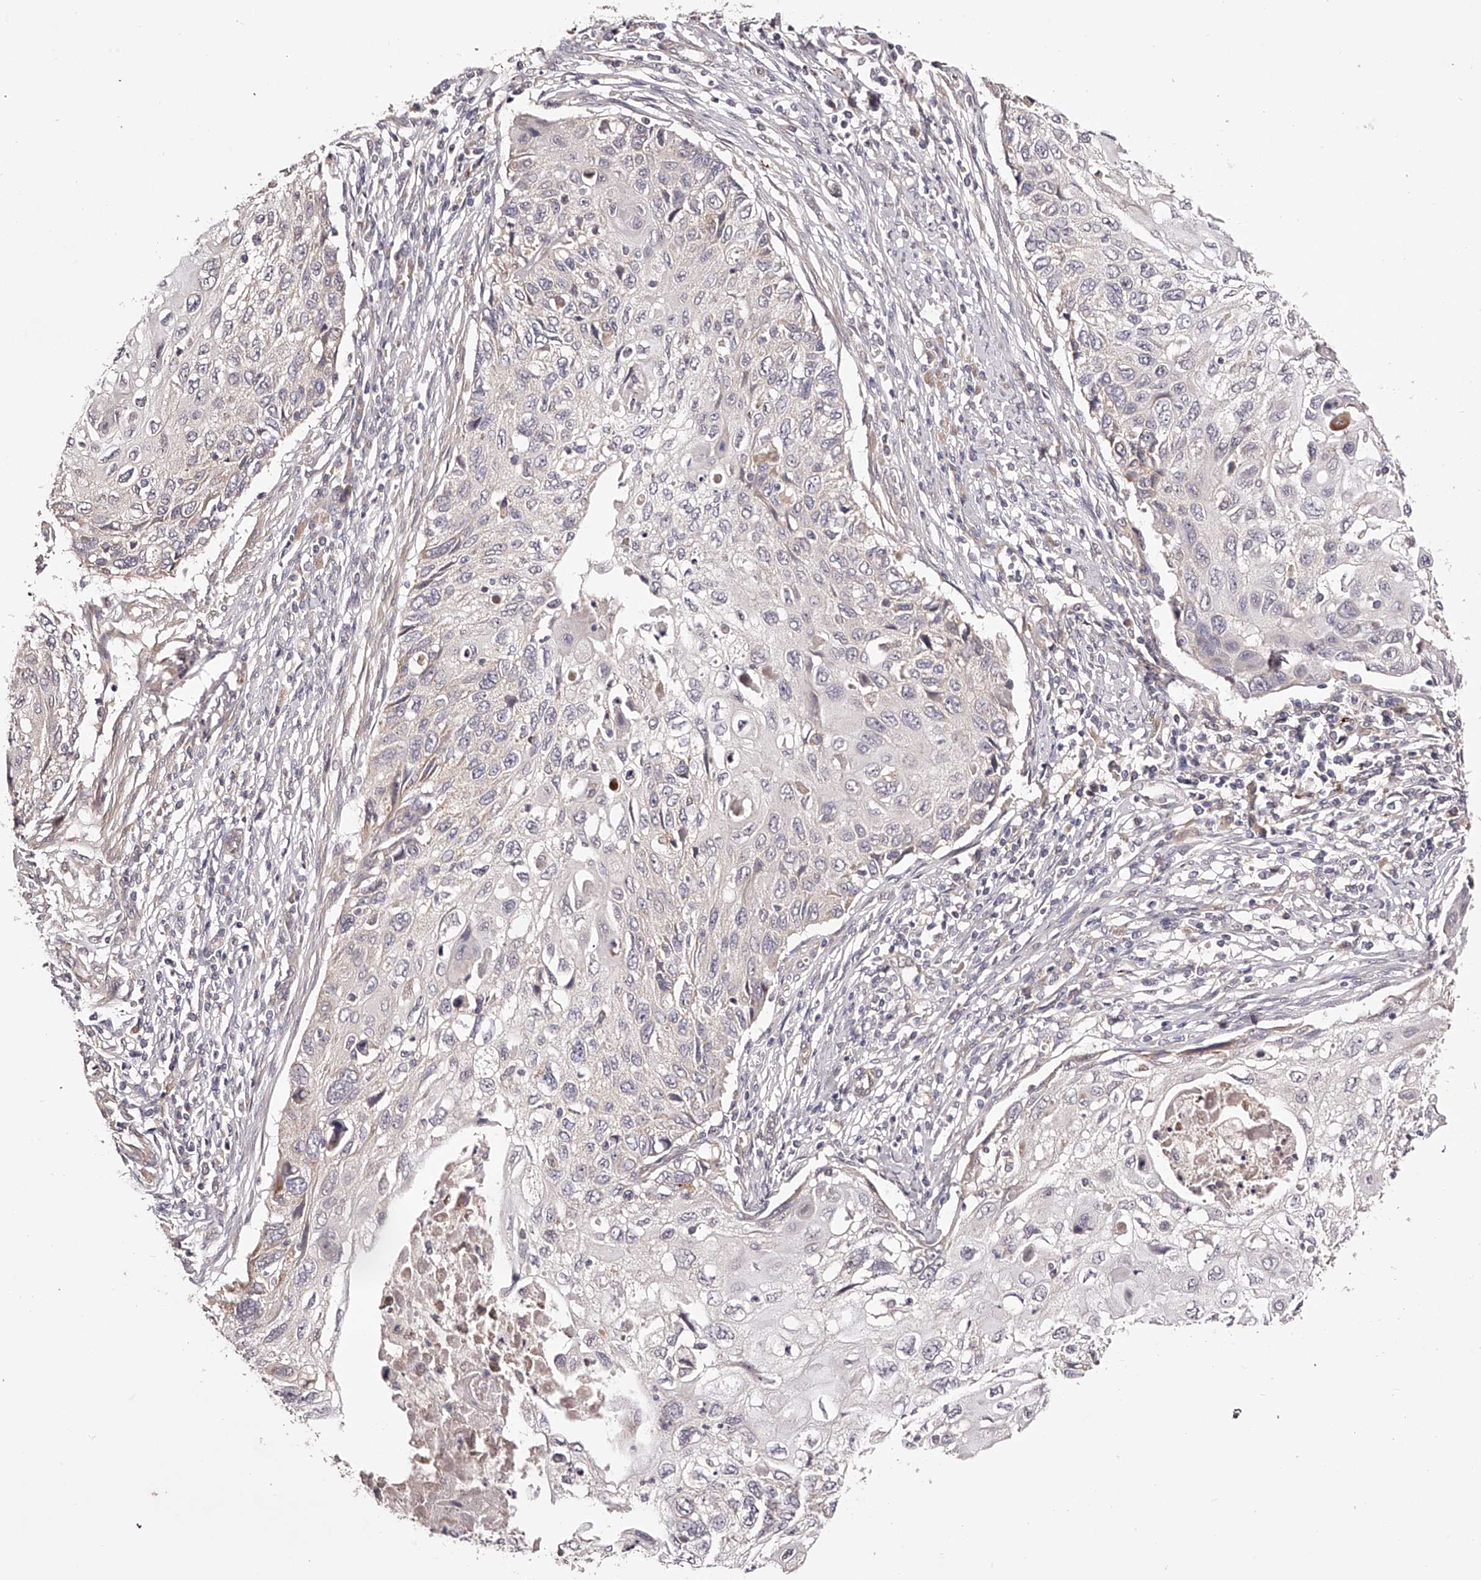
{"staining": {"intensity": "negative", "quantity": "none", "location": "none"}, "tissue": "cervical cancer", "cell_type": "Tumor cells", "image_type": "cancer", "snomed": [{"axis": "morphology", "description": "Squamous cell carcinoma, NOS"}, {"axis": "topography", "description": "Cervix"}], "caption": "Tumor cells show no significant protein positivity in squamous cell carcinoma (cervical).", "gene": "ODF2L", "patient": {"sex": "female", "age": 70}}